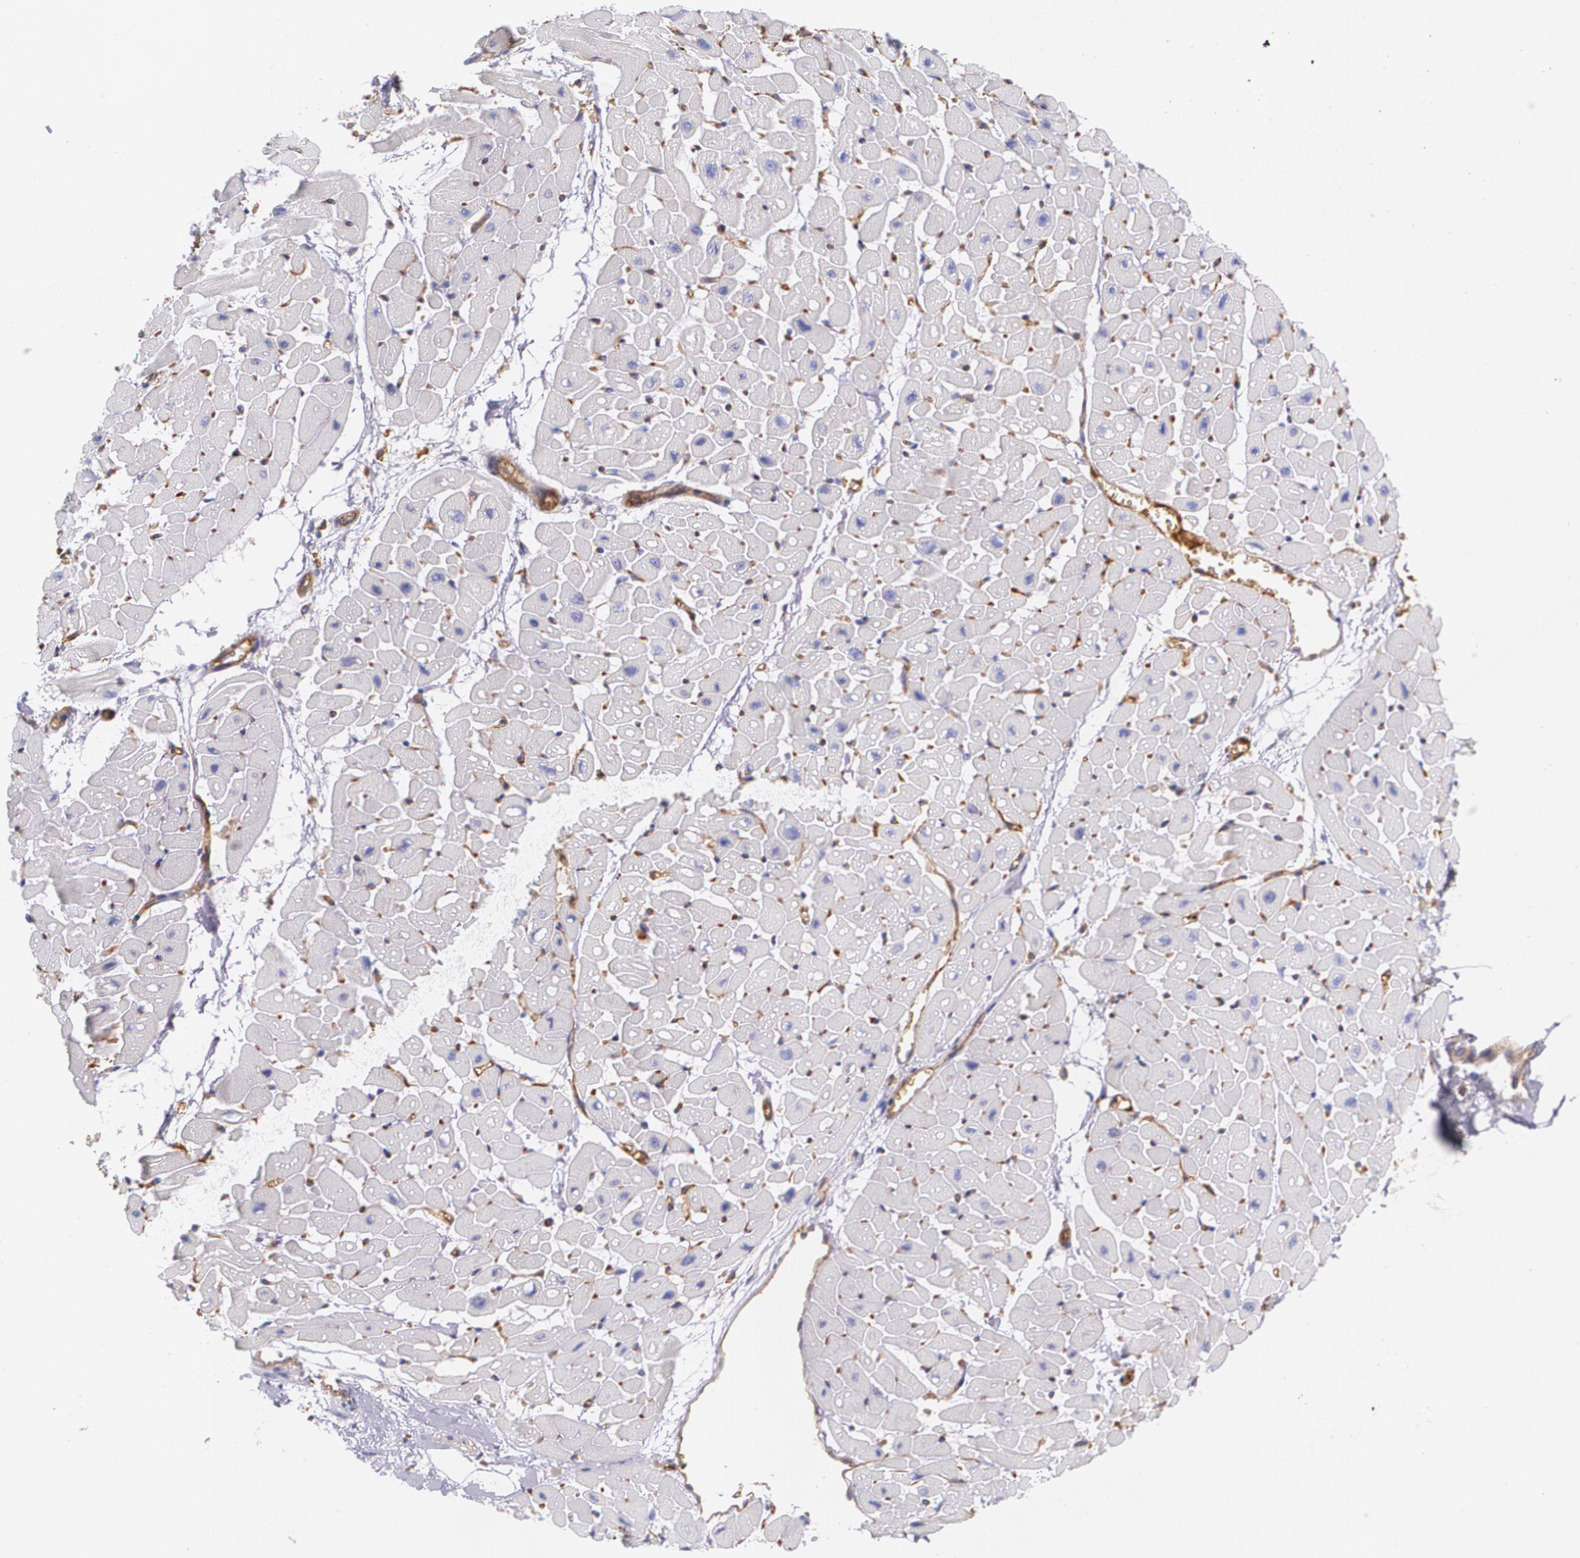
{"staining": {"intensity": "negative", "quantity": "none", "location": "none"}, "tissue": "heart muscle", "cell_type": "Cardiomyocytes", "image_type": "normal", "snomed": [{"axis": "morphology", "description": "Normal tissue, NOS"}, {"axis": "topography", "description": "Heart"}], "caption": "Immunohistochemical staining of benign heart muscle demonstrates no significant positivity in cardiomyocytes. (Immunohistochemistry, brightfield microscopy, high magnification).", "gene": "B2M", "patient": {"sex": "male", "age": 45}}